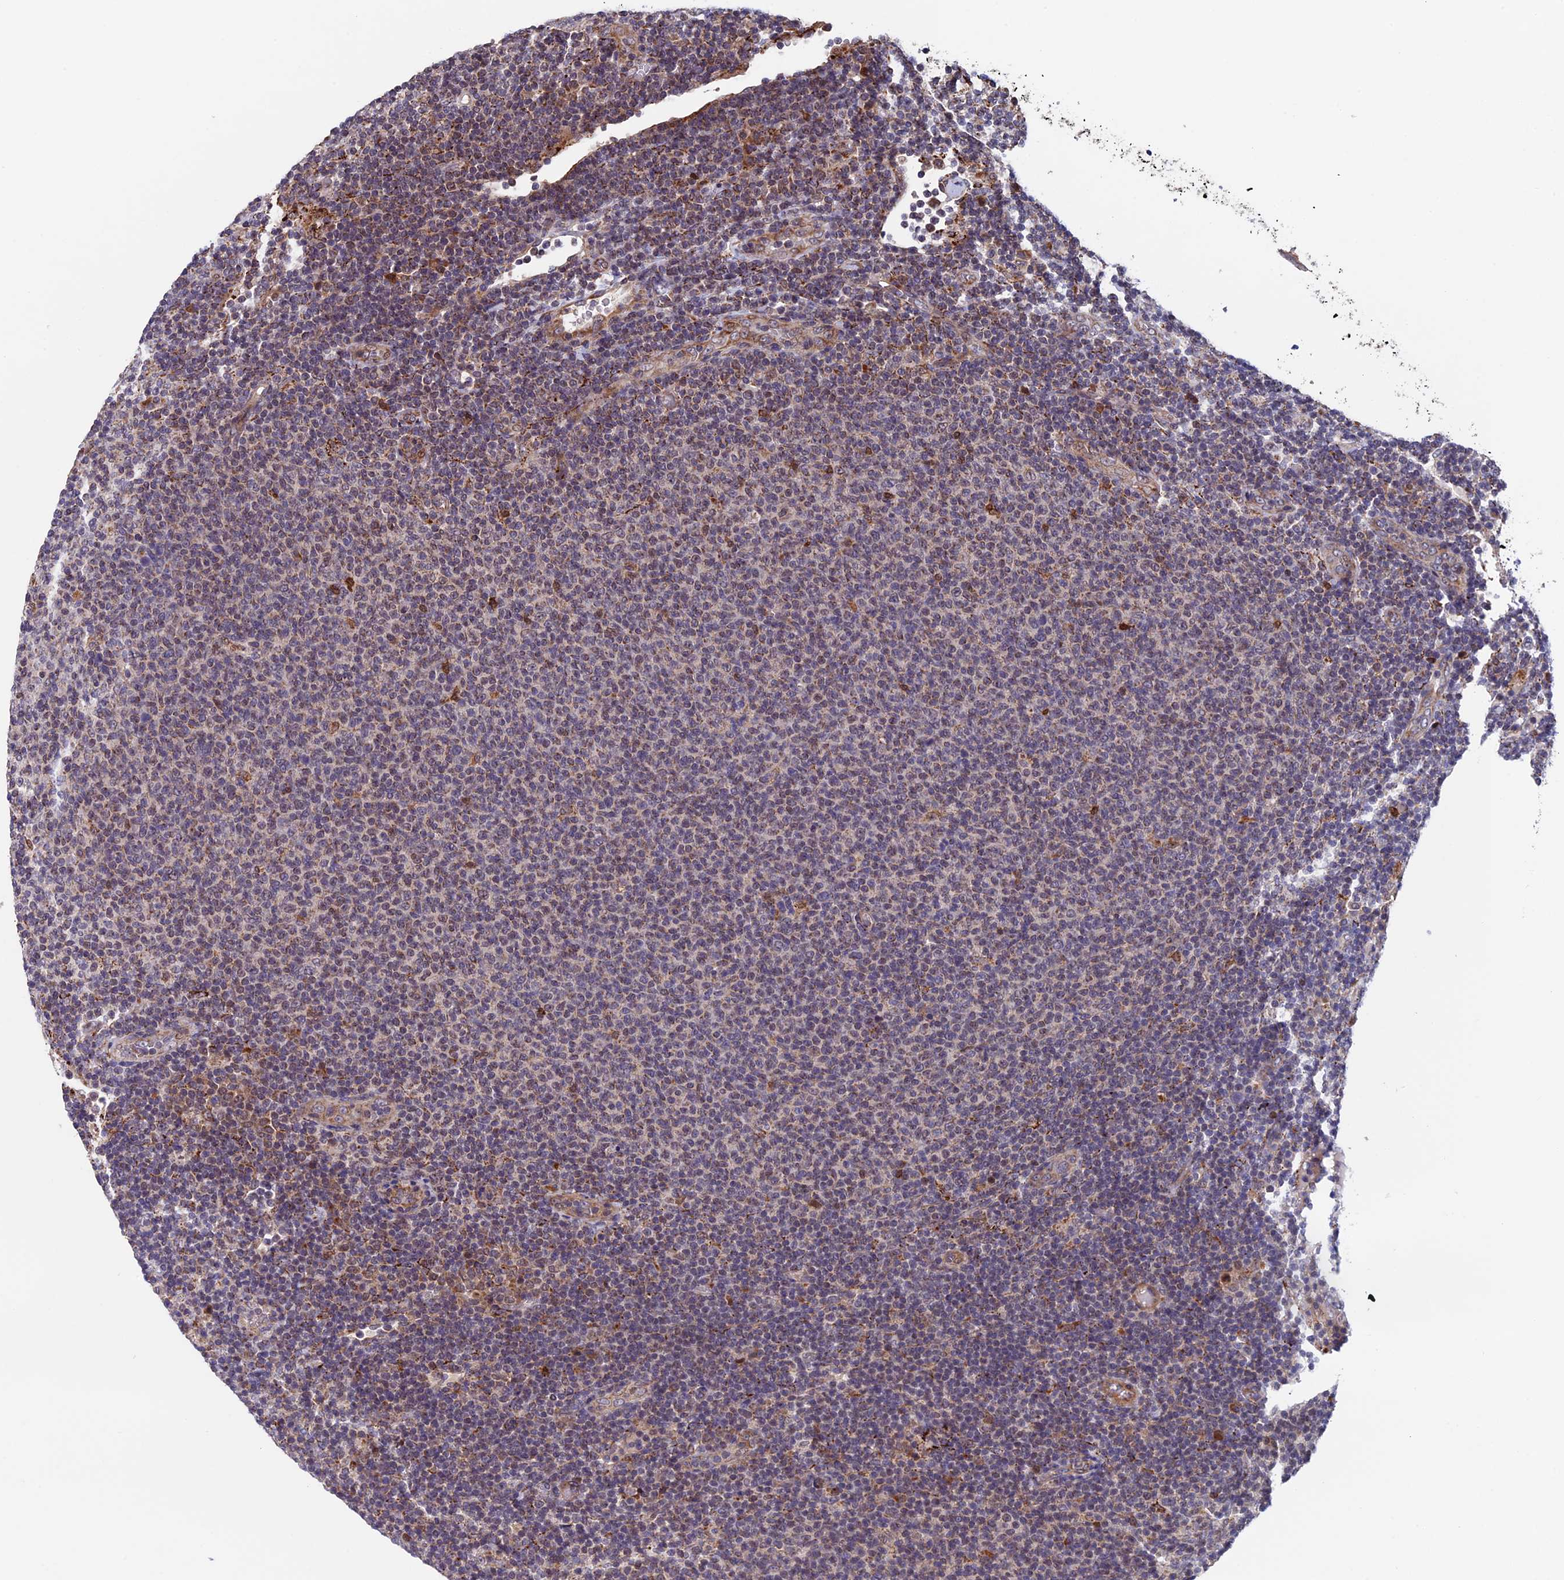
{"staining": {"intensity": "weak", "quantity": ">75%", "location": "cytoplasmic/membranous"}, "tissue": "lymphoma", "cell_type": "Tumor cells", "image_type": "cancer", "snomed": [{"axis": "morphology", "description": "Malignant lymphoma, non-Hodgkin's type, Low grade"}, {"axis": "topography", "description": "Lymph node"}], "caption": "Human lymphoma stained with a brown dye demonstrates weak cytoplasmic/membranous positive expression in approximately >75% of tumor cells.", "gene": "RNF17", "patient": {"sex": "male", "age": 66}}